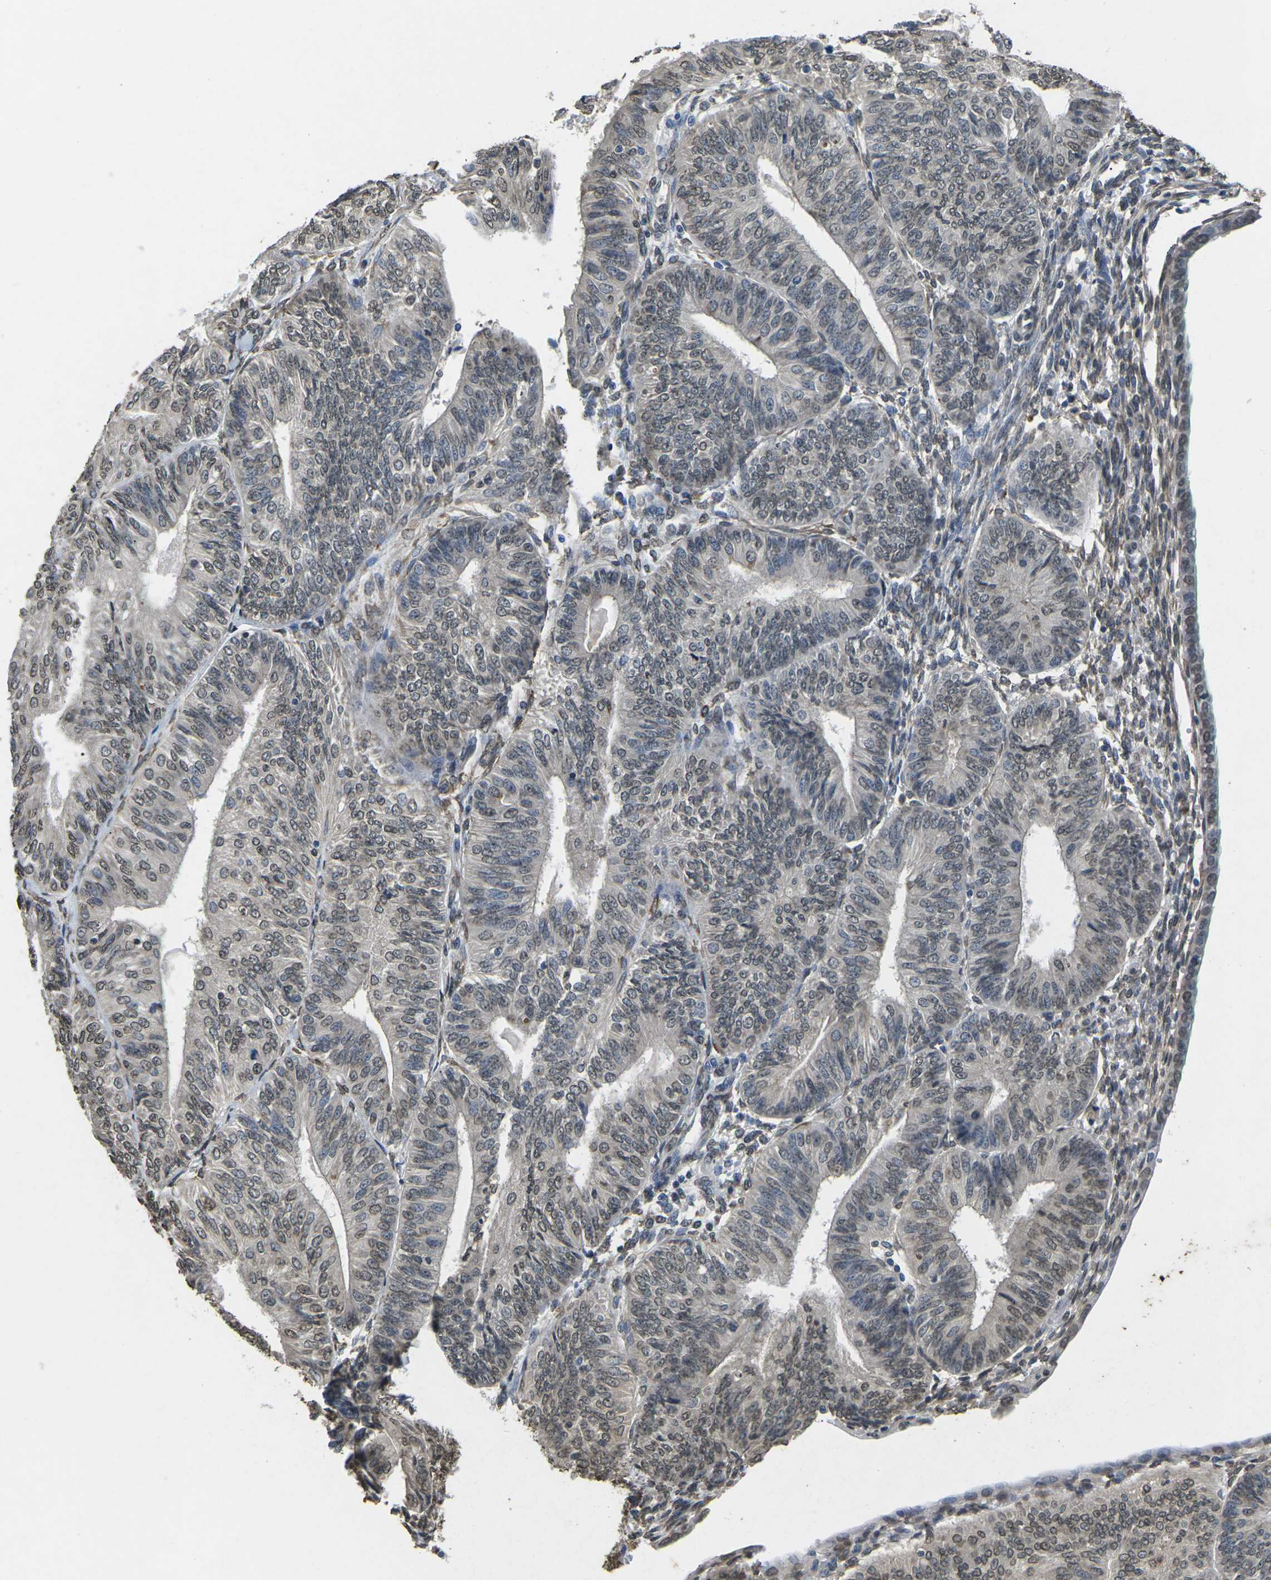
{"staining": {"intensity": "weak", "quantity": "25%-75%", "location": "nuclear"}, "tissue": "endometrial cancer", "cell_type": "Tumor cells", "image_type": "cancer", "snomed": [{"axis": "morphology", "description": "Adenocarcinoma, NOS"}, {"axis": "topography", "description": "Endometrium"}], "caption": "Immunohistochemistry image of neoplastic tissue: human endometrial adenocarcinoma stained using immunohistochemistry (IHC) demonstrates low levels of weak protein expression localized specifically in the nuclear of tumor cells, appearing as a nuclear brown color.", "gene": "SCNN1B", "patient": {"sex": "female", "age": 58}}